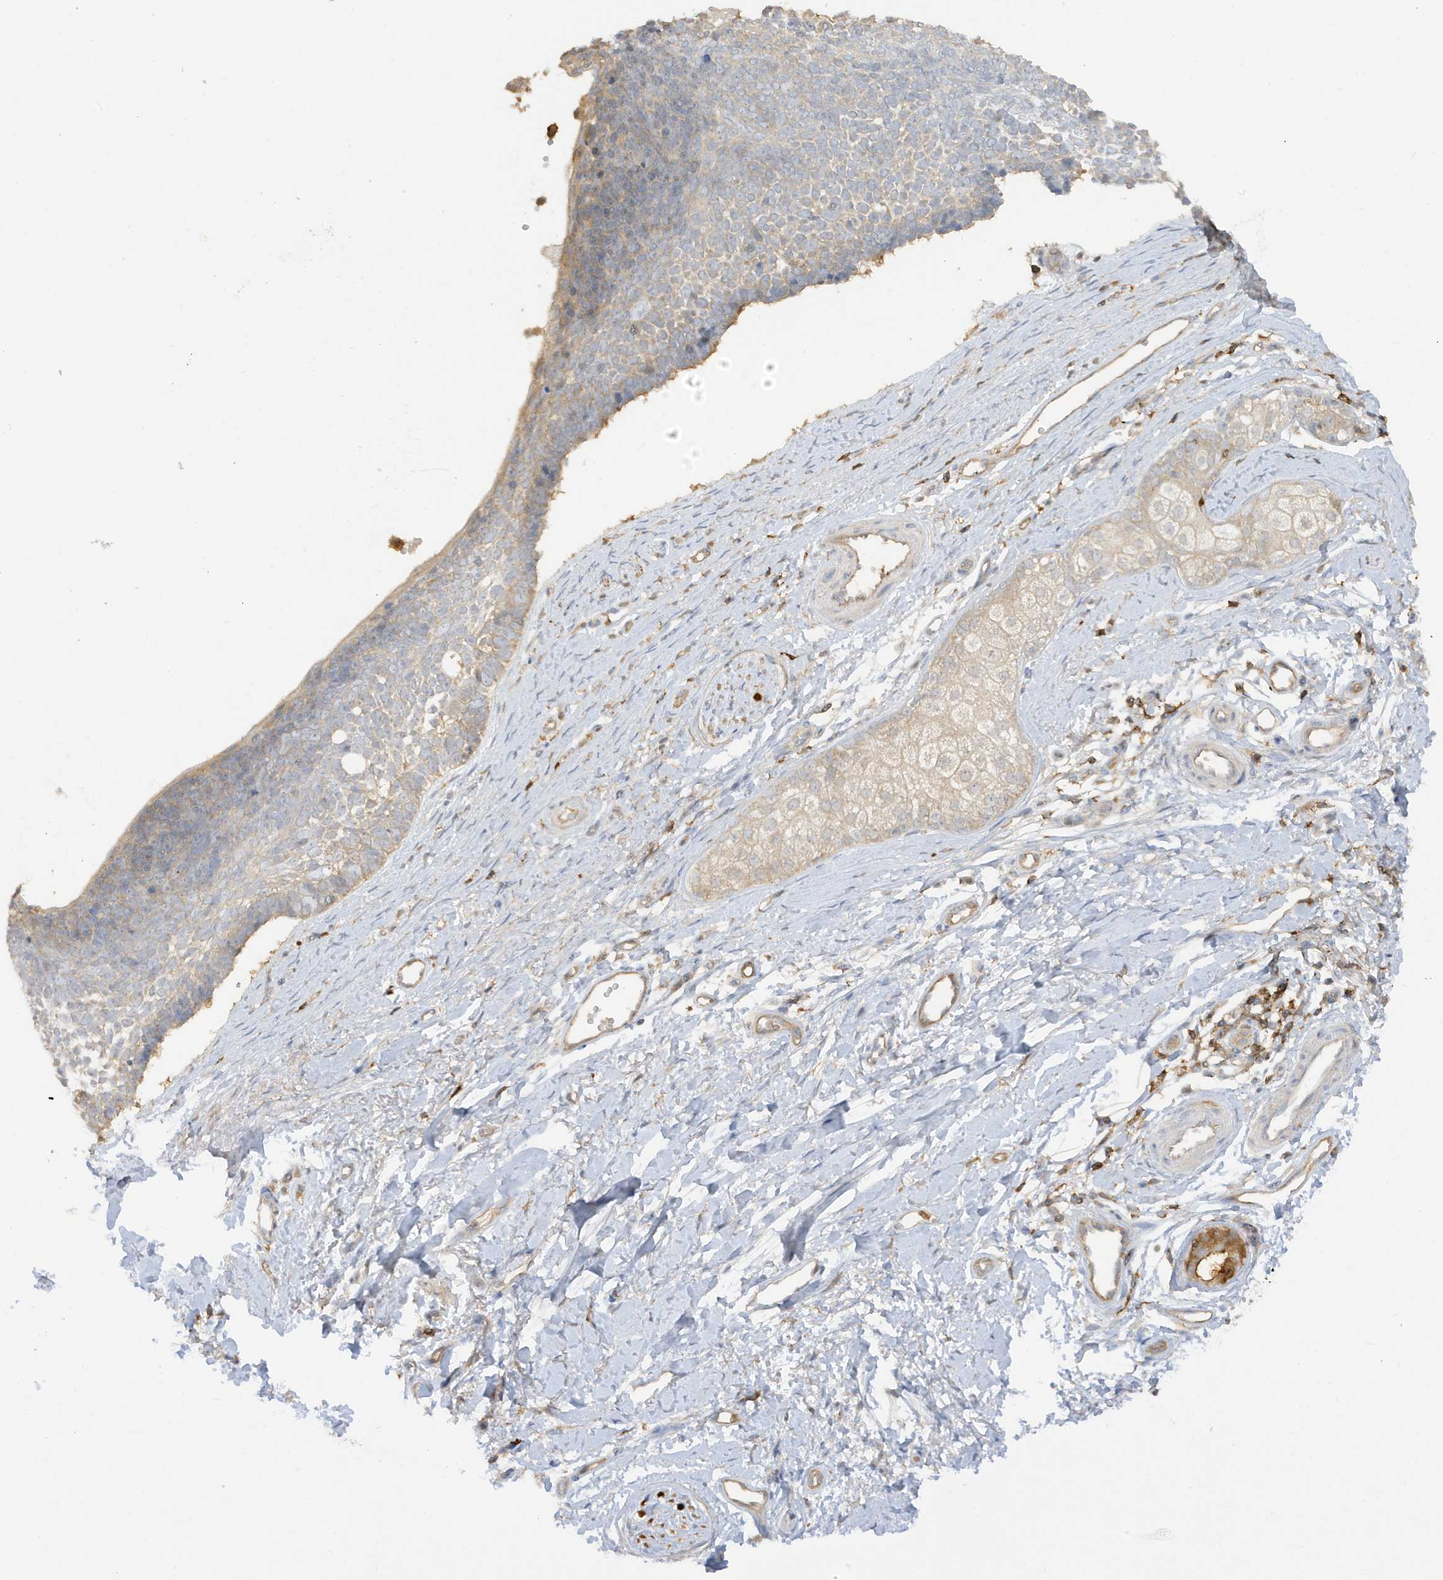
{"staining": {"intensity": "negative", "quantity": "none", "location": "none"}, "tissue": "skin cancer", "cell_type": "Tumor cells", "image_type": "cancer", "snomed": [{"axis": "morphology", "description": "Basal cell carcinoma"}, {"axis": "topography", "description": "Skin"}], "caption": "This is an immunohistochemistry (IHC) image of human basal cell carcinoma (skin). There is no staining in tumor cells.", "gene": "PHACTR2", "patient": {"sex": "female", "age": 81}}